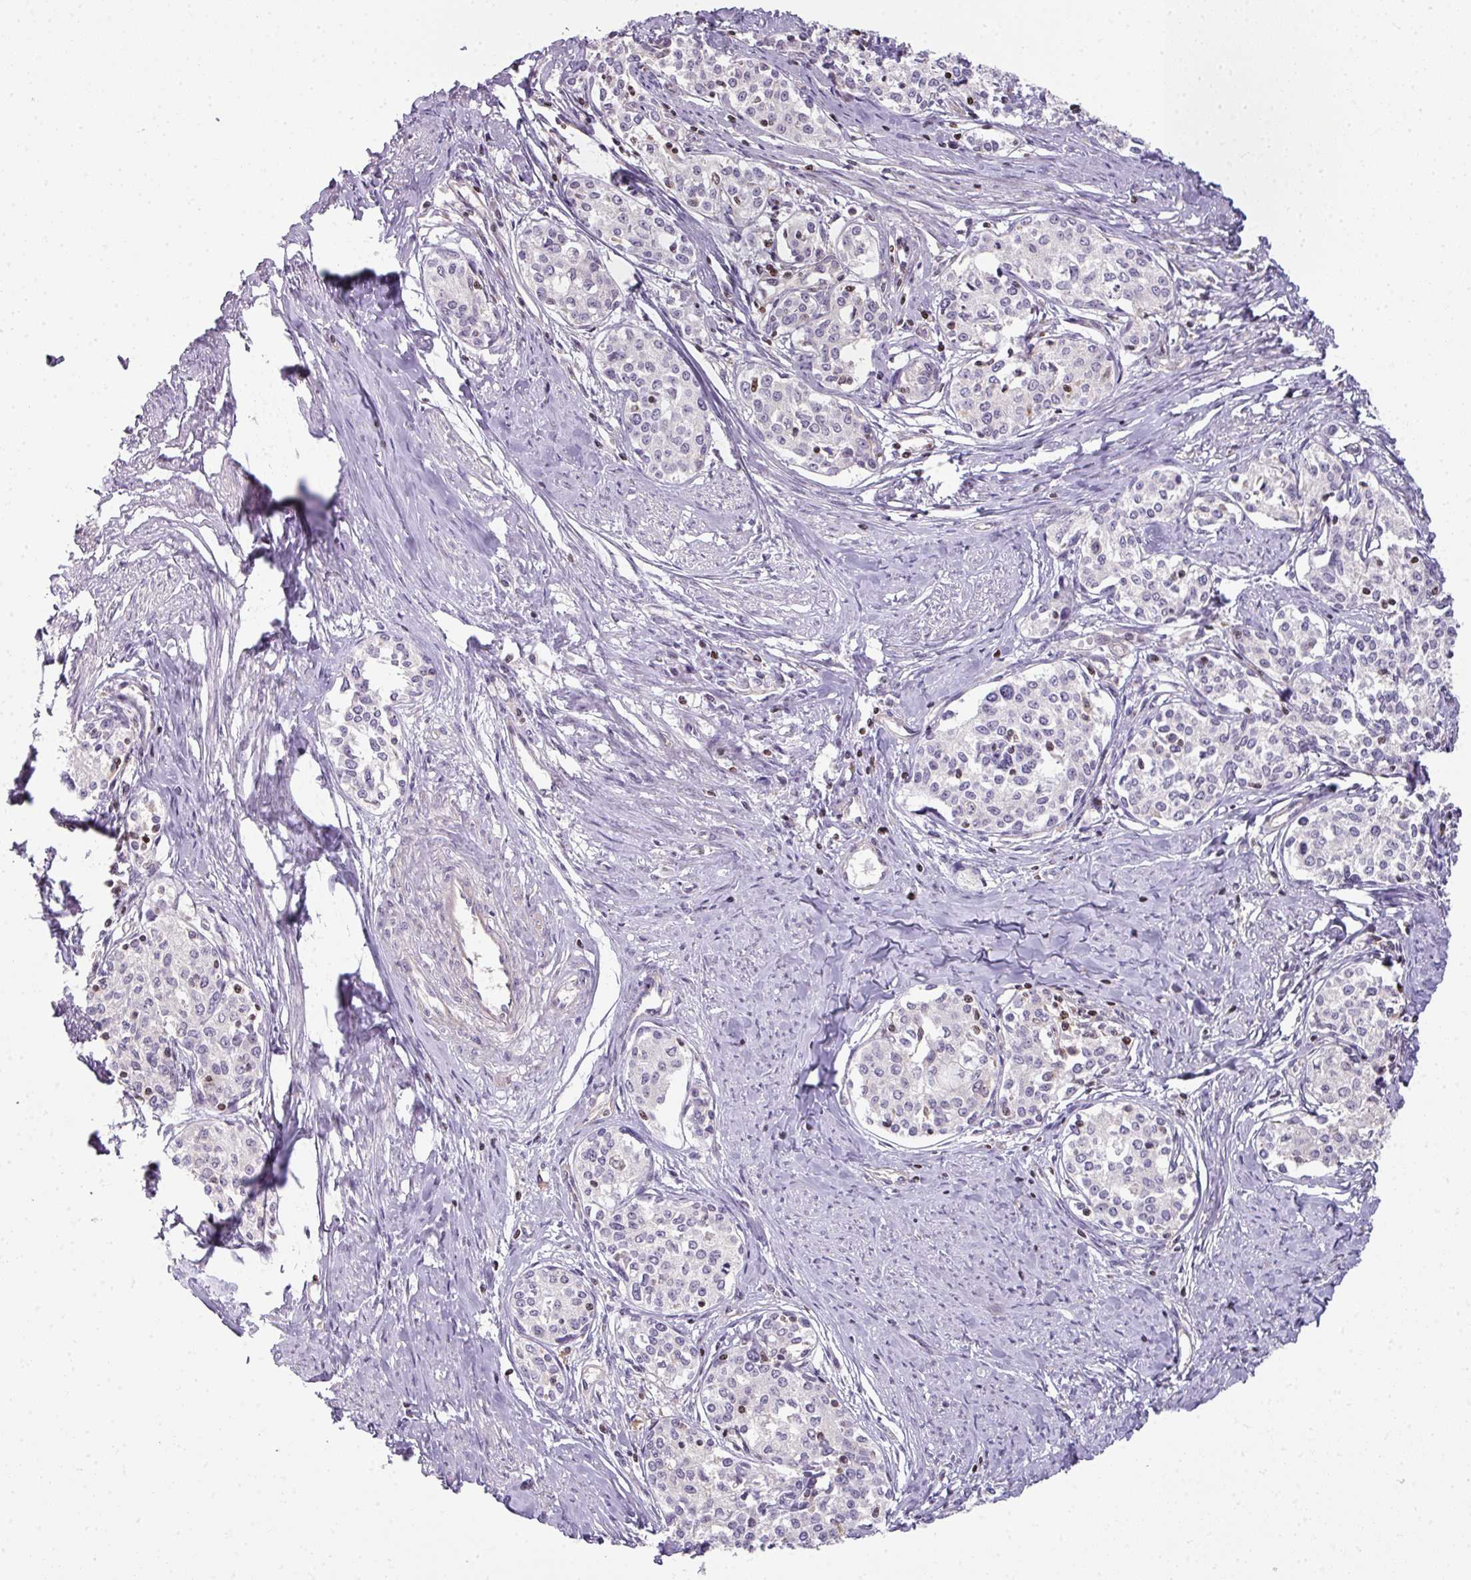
{"staining": {"intensity": "negative", "quantity": "none", "location": "none"}, "tissue": "cervical cancer", "cell_type": "Tumor cells", "image_type": "cancer", "snomed": [{"axis": "morphology", "description": "Squamous cell carcinoma, NOS"}, {"axis": "morphology", "description": "Adenocarcinoma, NOS"}, {"axis": "topography", "description": "Cervix"}], "caption": "DAB (3,3'-diaminobenzidine) immunohistochemical staining of cervical squamous cell carcinoma exhibits no significant staining in tumor cells.", "gene": "STAT5A", "patient": {"sex": "female", "age": 52}}